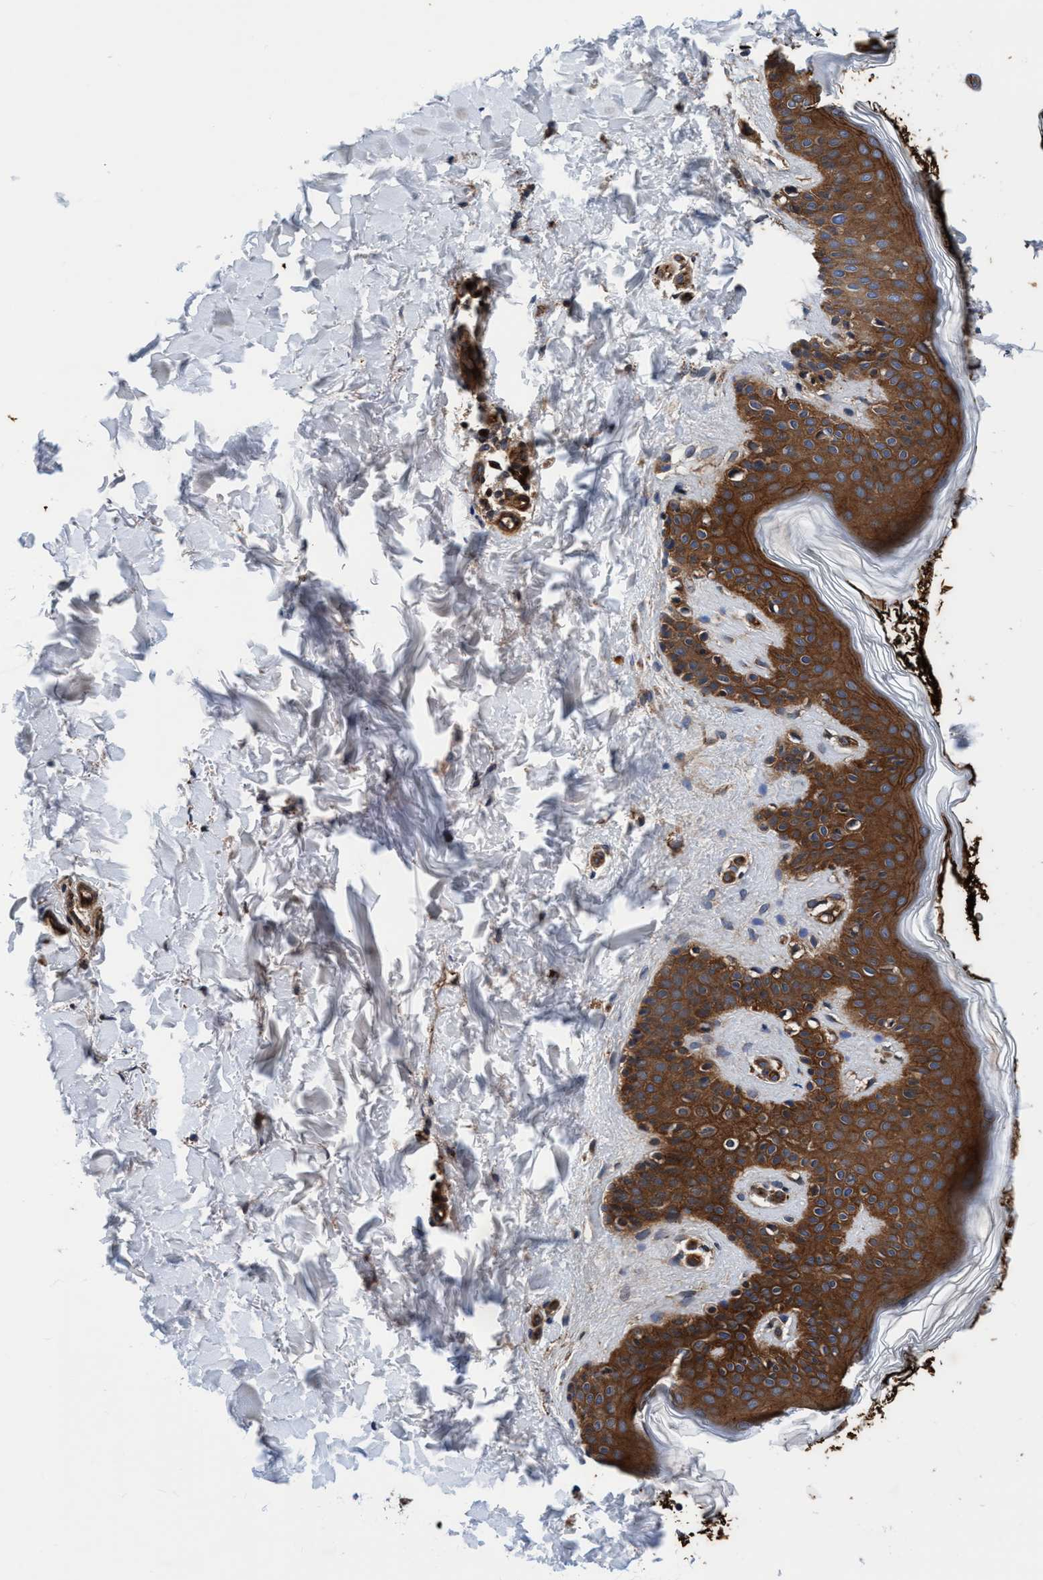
{"staining": {"intensity": "moderate", "quantity": "25%-75%", "location": "cytoplasmic/membranous"}, "tissue": "skin", "cell_type": "Fibroblasts", "image_type": "normal", "snomed": [{"axis": "morphology", "description": "Normal tissue, NOS"}, {"axis": "topography", "description": "Skin"}], "caption": "A photomicrograph of human skin stained for a protein displays moderate cytoplasmic/membranous brown staining in fibroblasts. (DAB IHC, brown staining for protein, blue staining for nuclei).", "gene": "MCM3AP", "patient": {"sex": "male", "age": 40}}